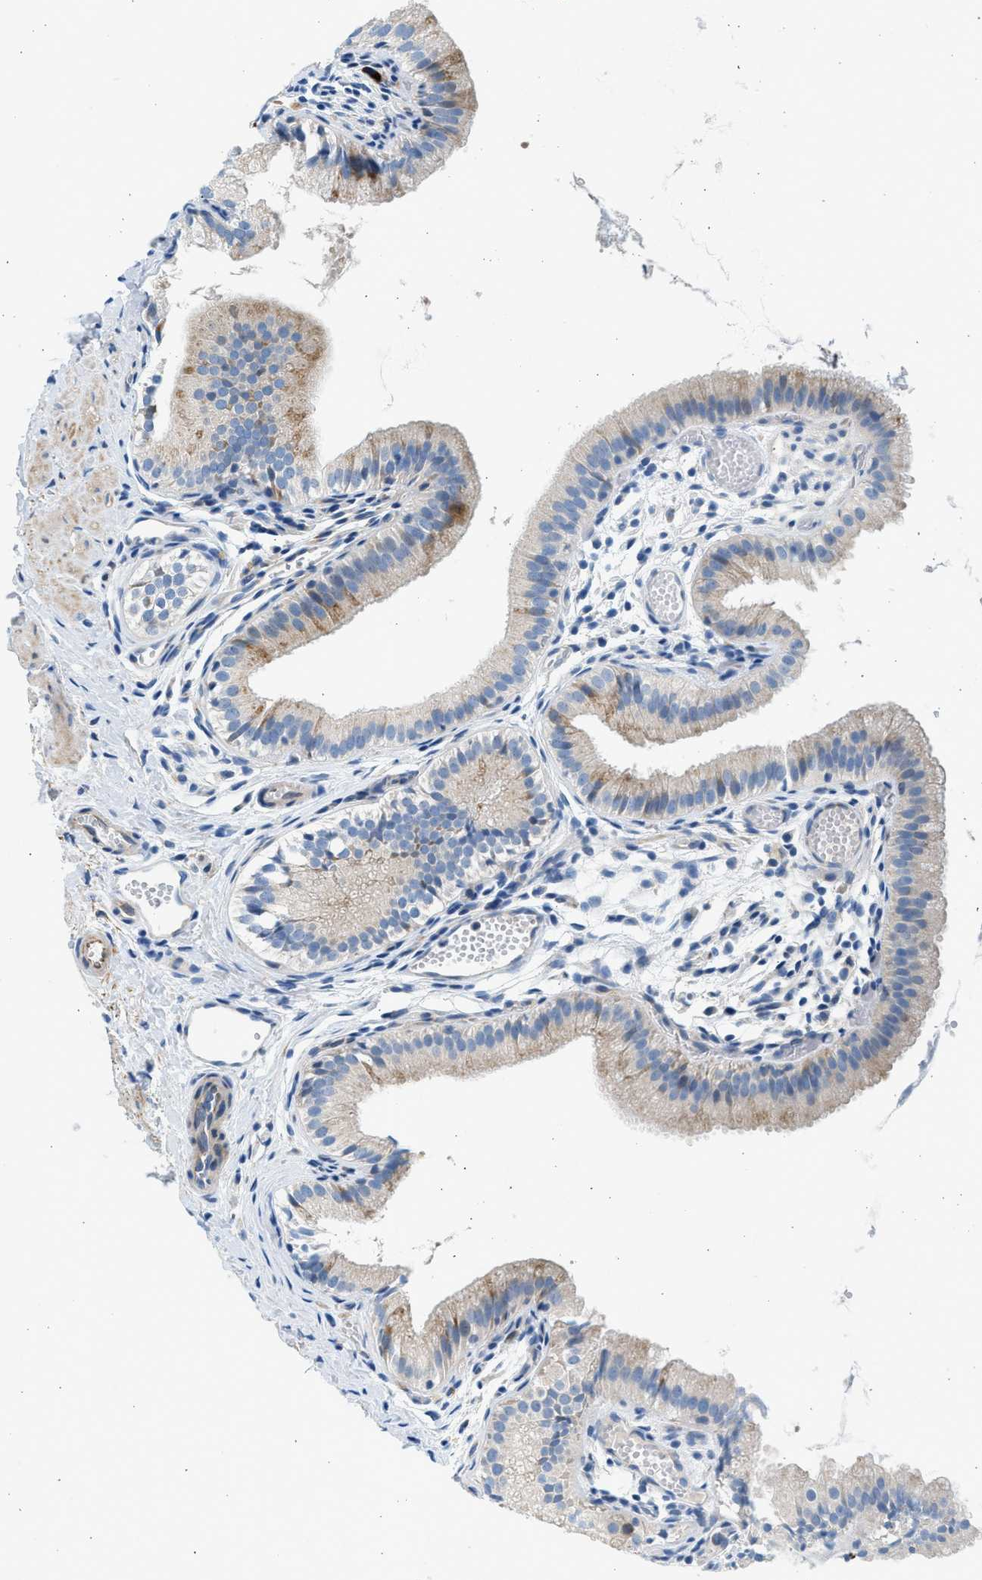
{"staining": {"intensity": "moderate", "quantity": "<25%", "location": "cytoplasmic/membranous"}, "tissue": "gallbladder", "cell_type": "Glandular cells", "image_type": "normal", "snomed": [{"axis": "morphology", "description": "Normal tissue, NOS"}, {"axis": "topography", "description": "Gallbladder"}], "caption": "IHC photomicrograph of normal gallbladder: human gallbladder stained using IHC exhibits low levels of moderate protein expression localized specifically in the cytoplasmic/membranous of glandular cells, appearing as a cytoplasmic/membranous brown color.", "gene": "CNTN6", "patient": {"sex": "female", "age": 26}}